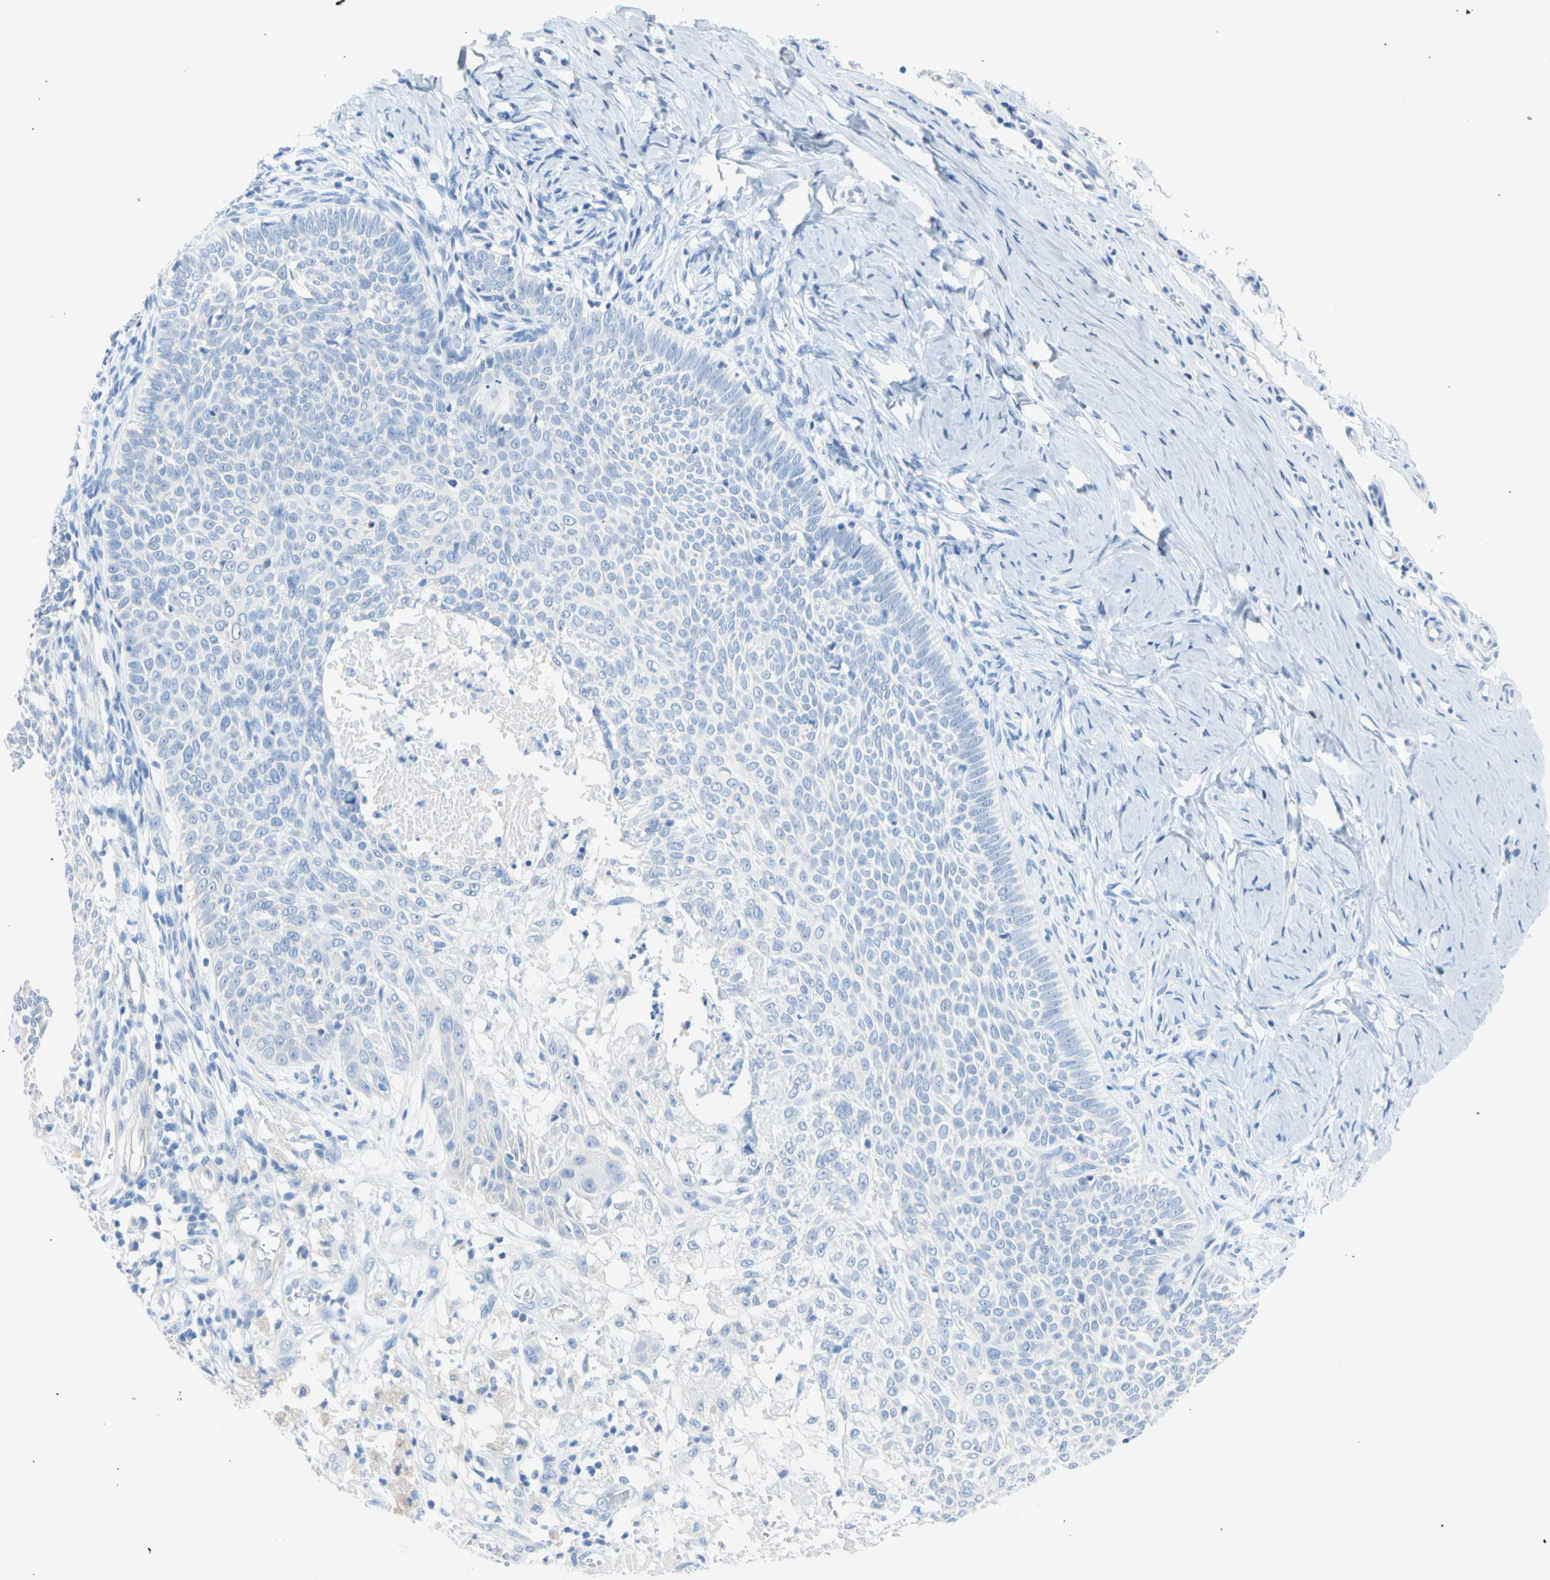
{"staining": {"intensity": "negative", "quantity": "none", "location": "none"}, "tissue": "skin cancer", "cell_type": "Tumor cells", "image_type": "cancer", "snomed": [{"axis": "morphology", "description": "Normal tissue, NOS"}, {"axis": "morphology", "description": "Basal cell carcinoma"}, {"axis": "topography", "description": "Skin"}], "caption": "Histopathology image shows no significant protein staining in tumor cells of basal cell carcinoma (skin).", "gene": "CEL", "patient": {"sex": "male", "age": 87}}